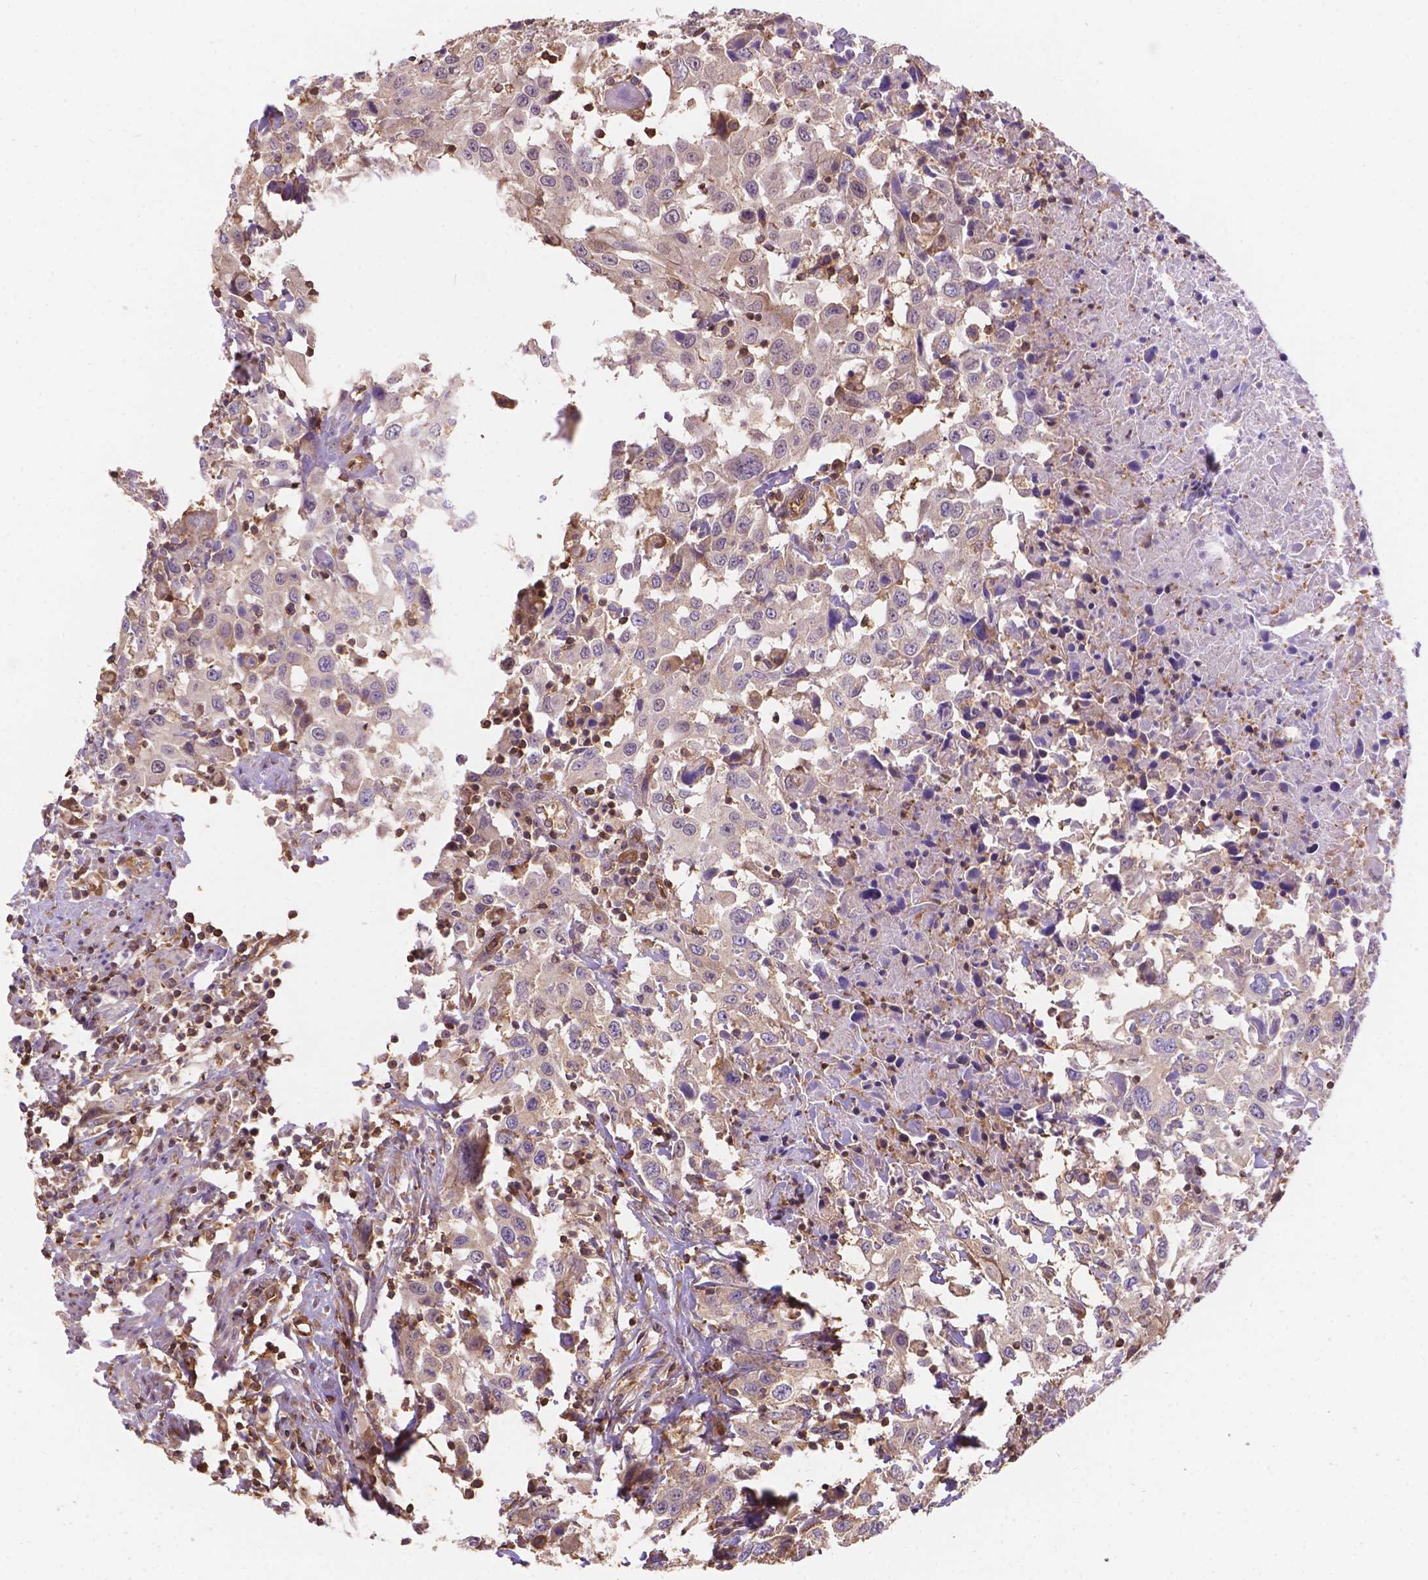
{"staining": {"intensity": "weak", "quantity": "<25%", "location": "cytoplasmic/membranous"}, "tissue": "urothelial cancer", "cell_type": "Tumor cells", "image_type": "cancer", "snomed": [{"axis": "morphology", "description": "Urothelial carcinoma, High grade"}, {"axis": "topography", "description": "Urinary bladder"}], "caption": "Protein analysis of urothelial carcinoma (high-grade) reveals no significant positivity in tumor cells.", "gene": "DMWD", "patient": {"sex": "male", "age": 61}}